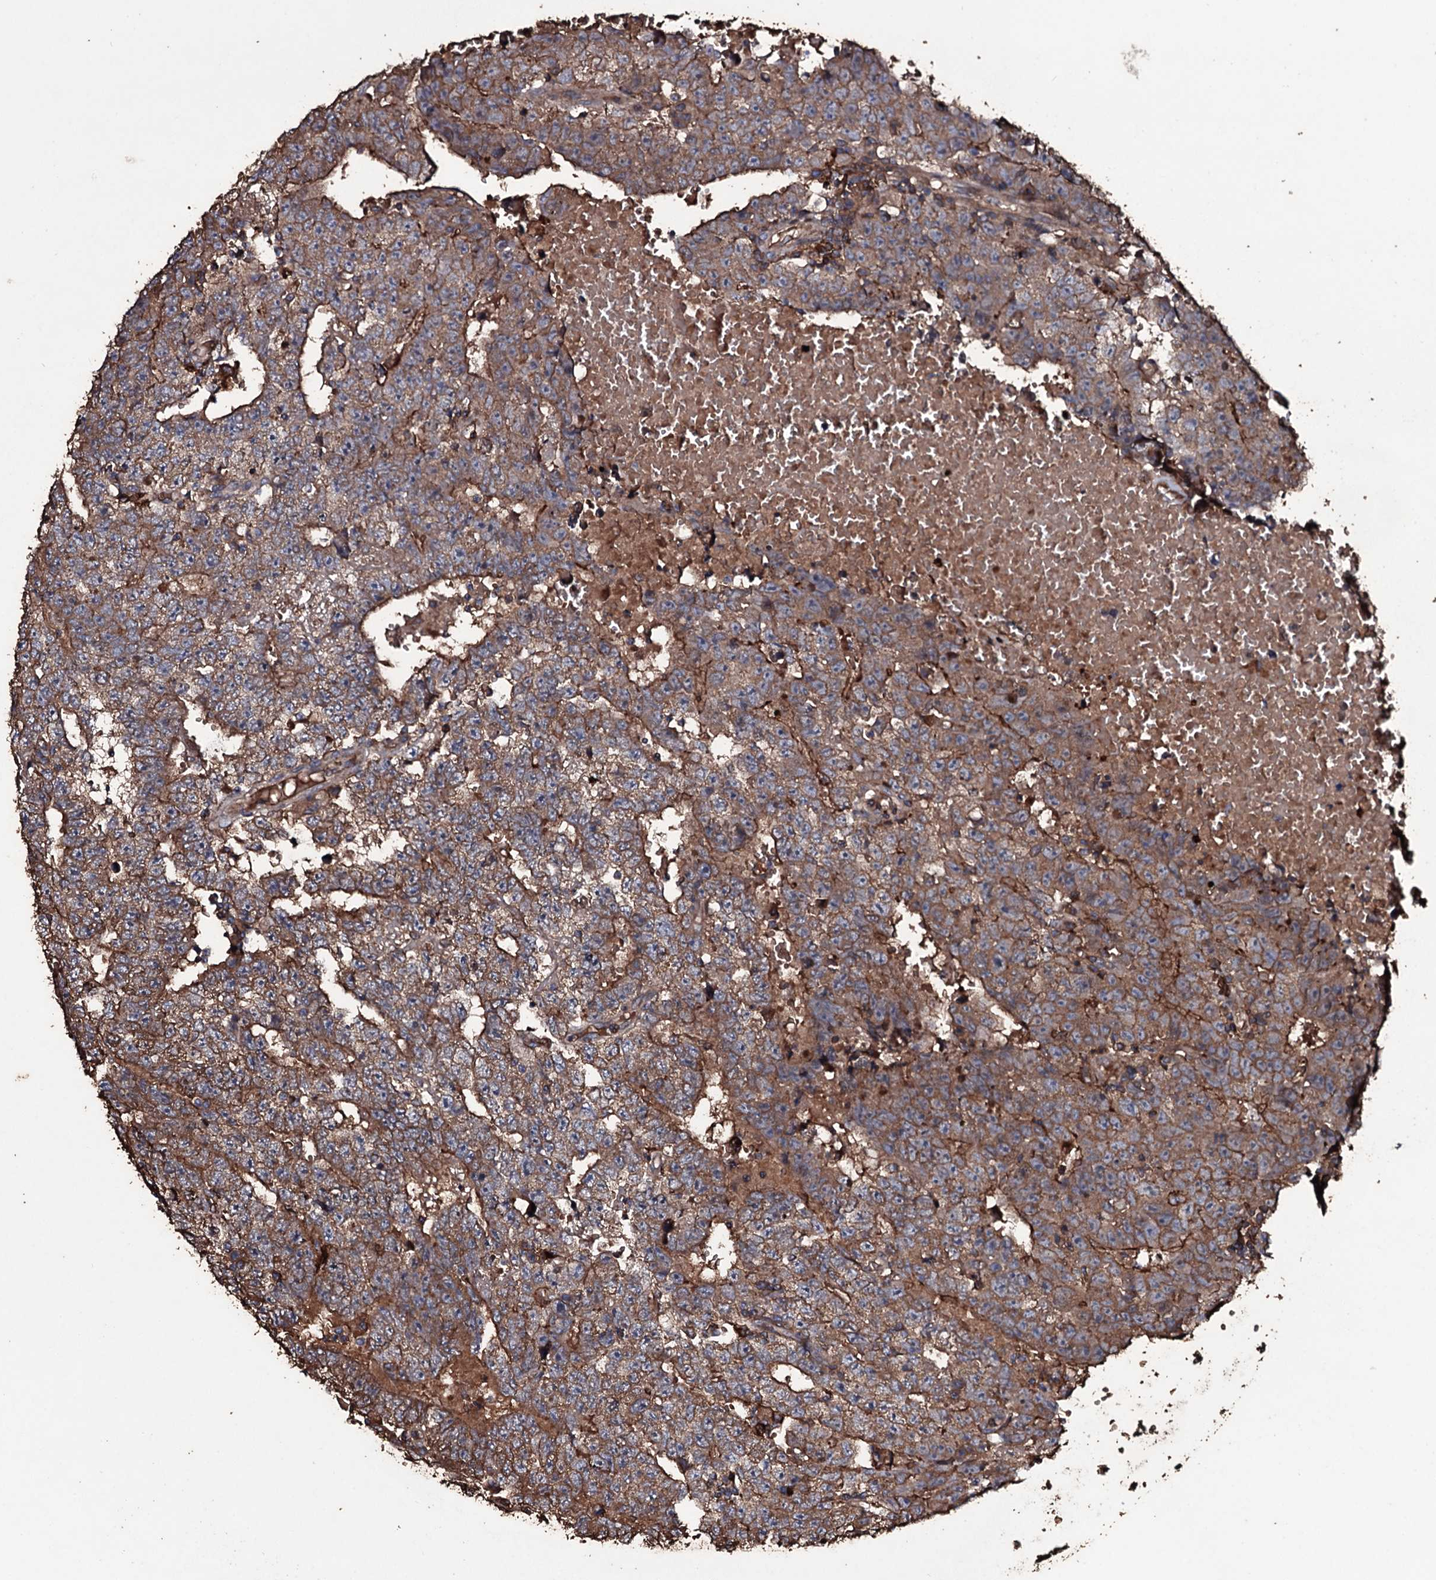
{"staining": {"intensity": "moderate", "quantity": ">75%", "location": "cytoplasmic/membranous"}, "tissue": "testis cancer", "cell_type": "Tumor cells", "image_type": "cancer", "snomed": [{"axis": "morphology", "description": "Carcinoma, Embryonal, NOS"}, {"axis": "topography", "description": "Testis"}], "caption": "Immunohistochemical staining of embryonal carcinoma (testis) reveals medium levels of moderate cytoplasmic/membranous protein staining in about >75% of tumor cells.", "gene": "ZSWIM8", "patient": {"sex": "male", "age": 25}}